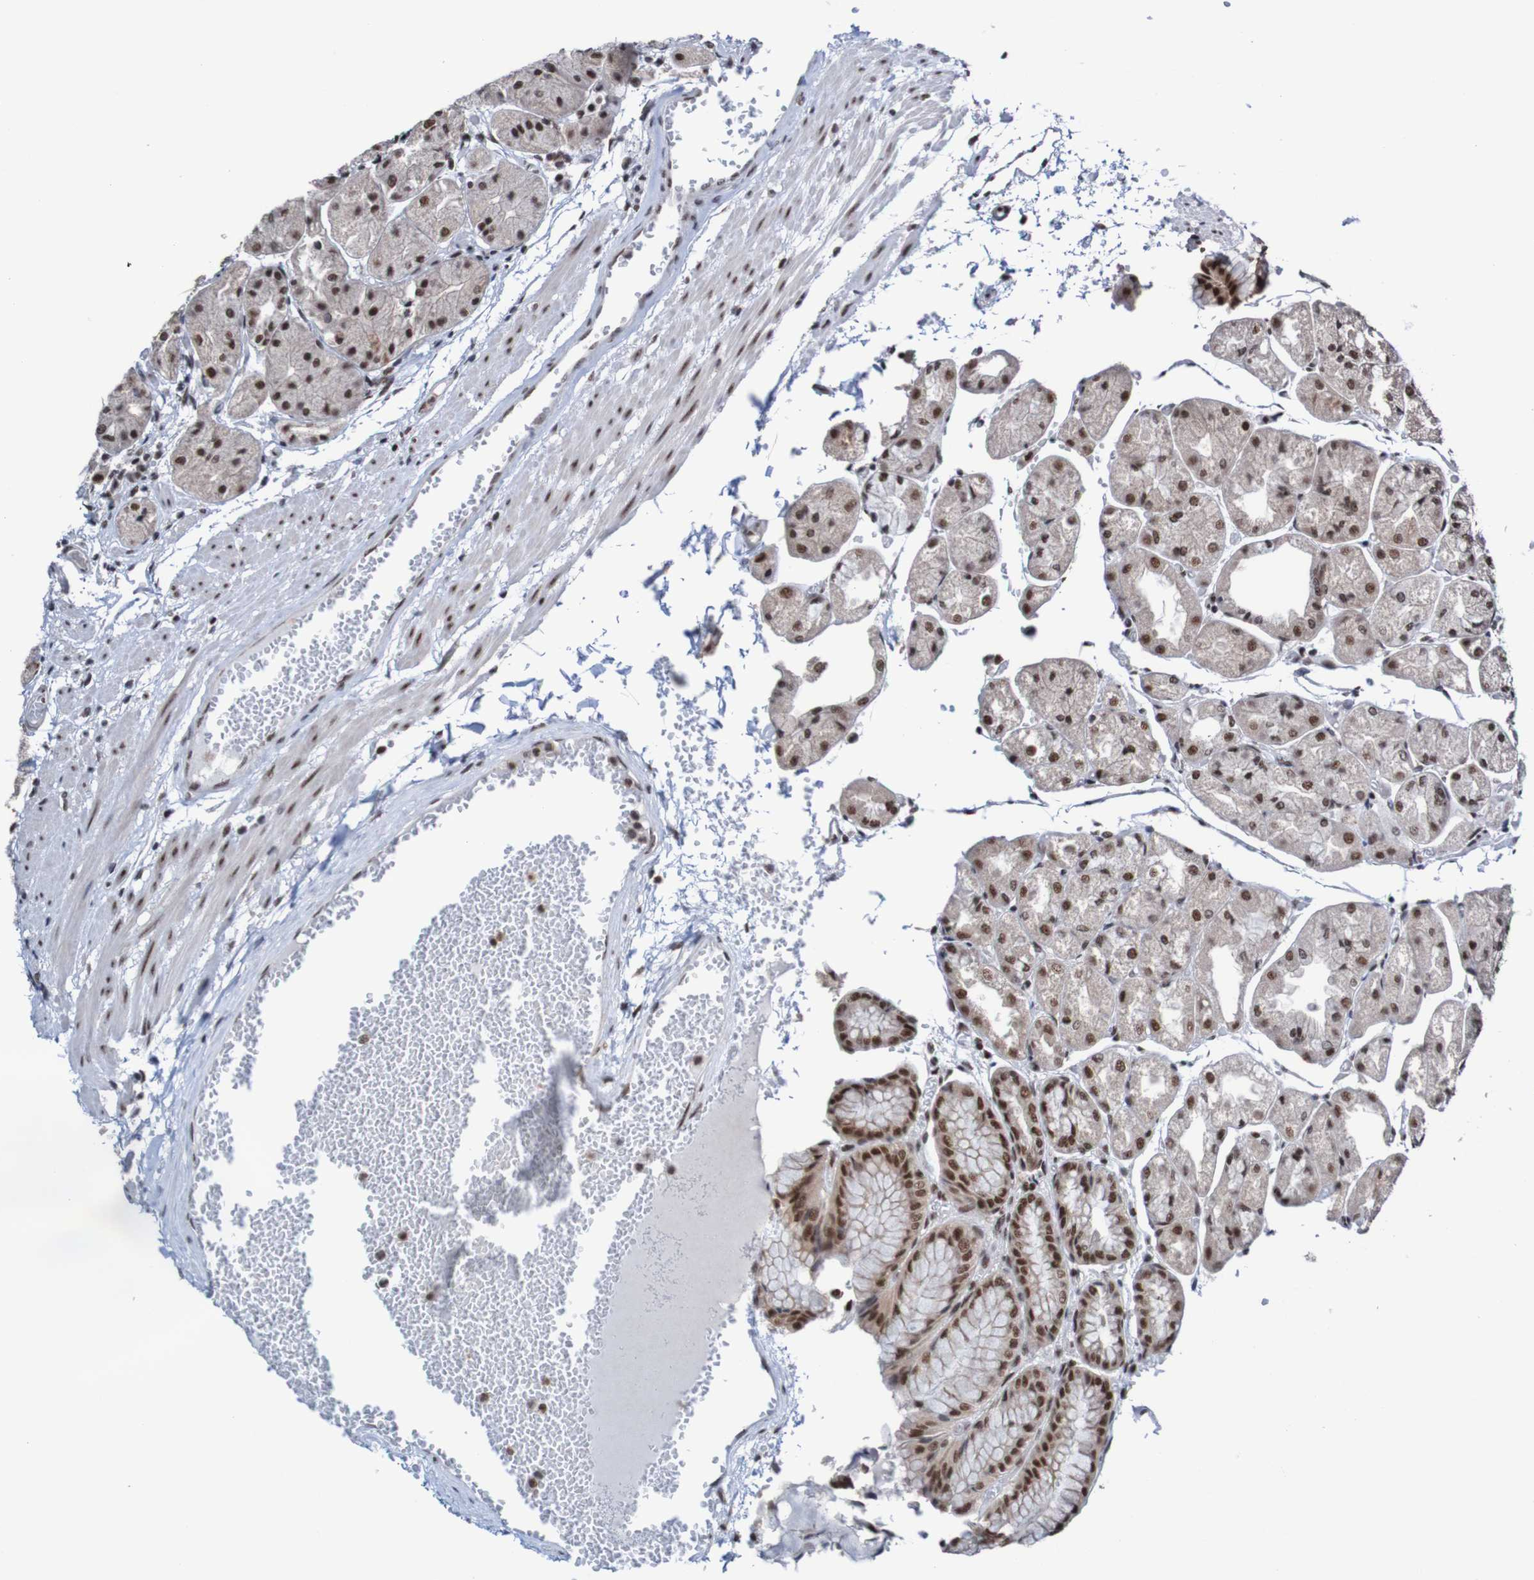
{"staining": {"intensity": "strong", "quantity": ">75%", "location": "nuclear"}, "tissue": "stomach", "cell_type": "Glandular cells", "image_type": "normal", "snomed": [{"axis": "morphology", "description": "Normal tissue, NOS"}, {"axis": "topography", "description": "Stomach, upper"}], "caption": "This micrograph exhibits immunohistochemistry (IHC) staining of normal human stomach, with high strong nuclear expression in approximately >75% of glandular cells.", "gene": "CDC5L", "patient": {"sex": "male", "age": 72}}